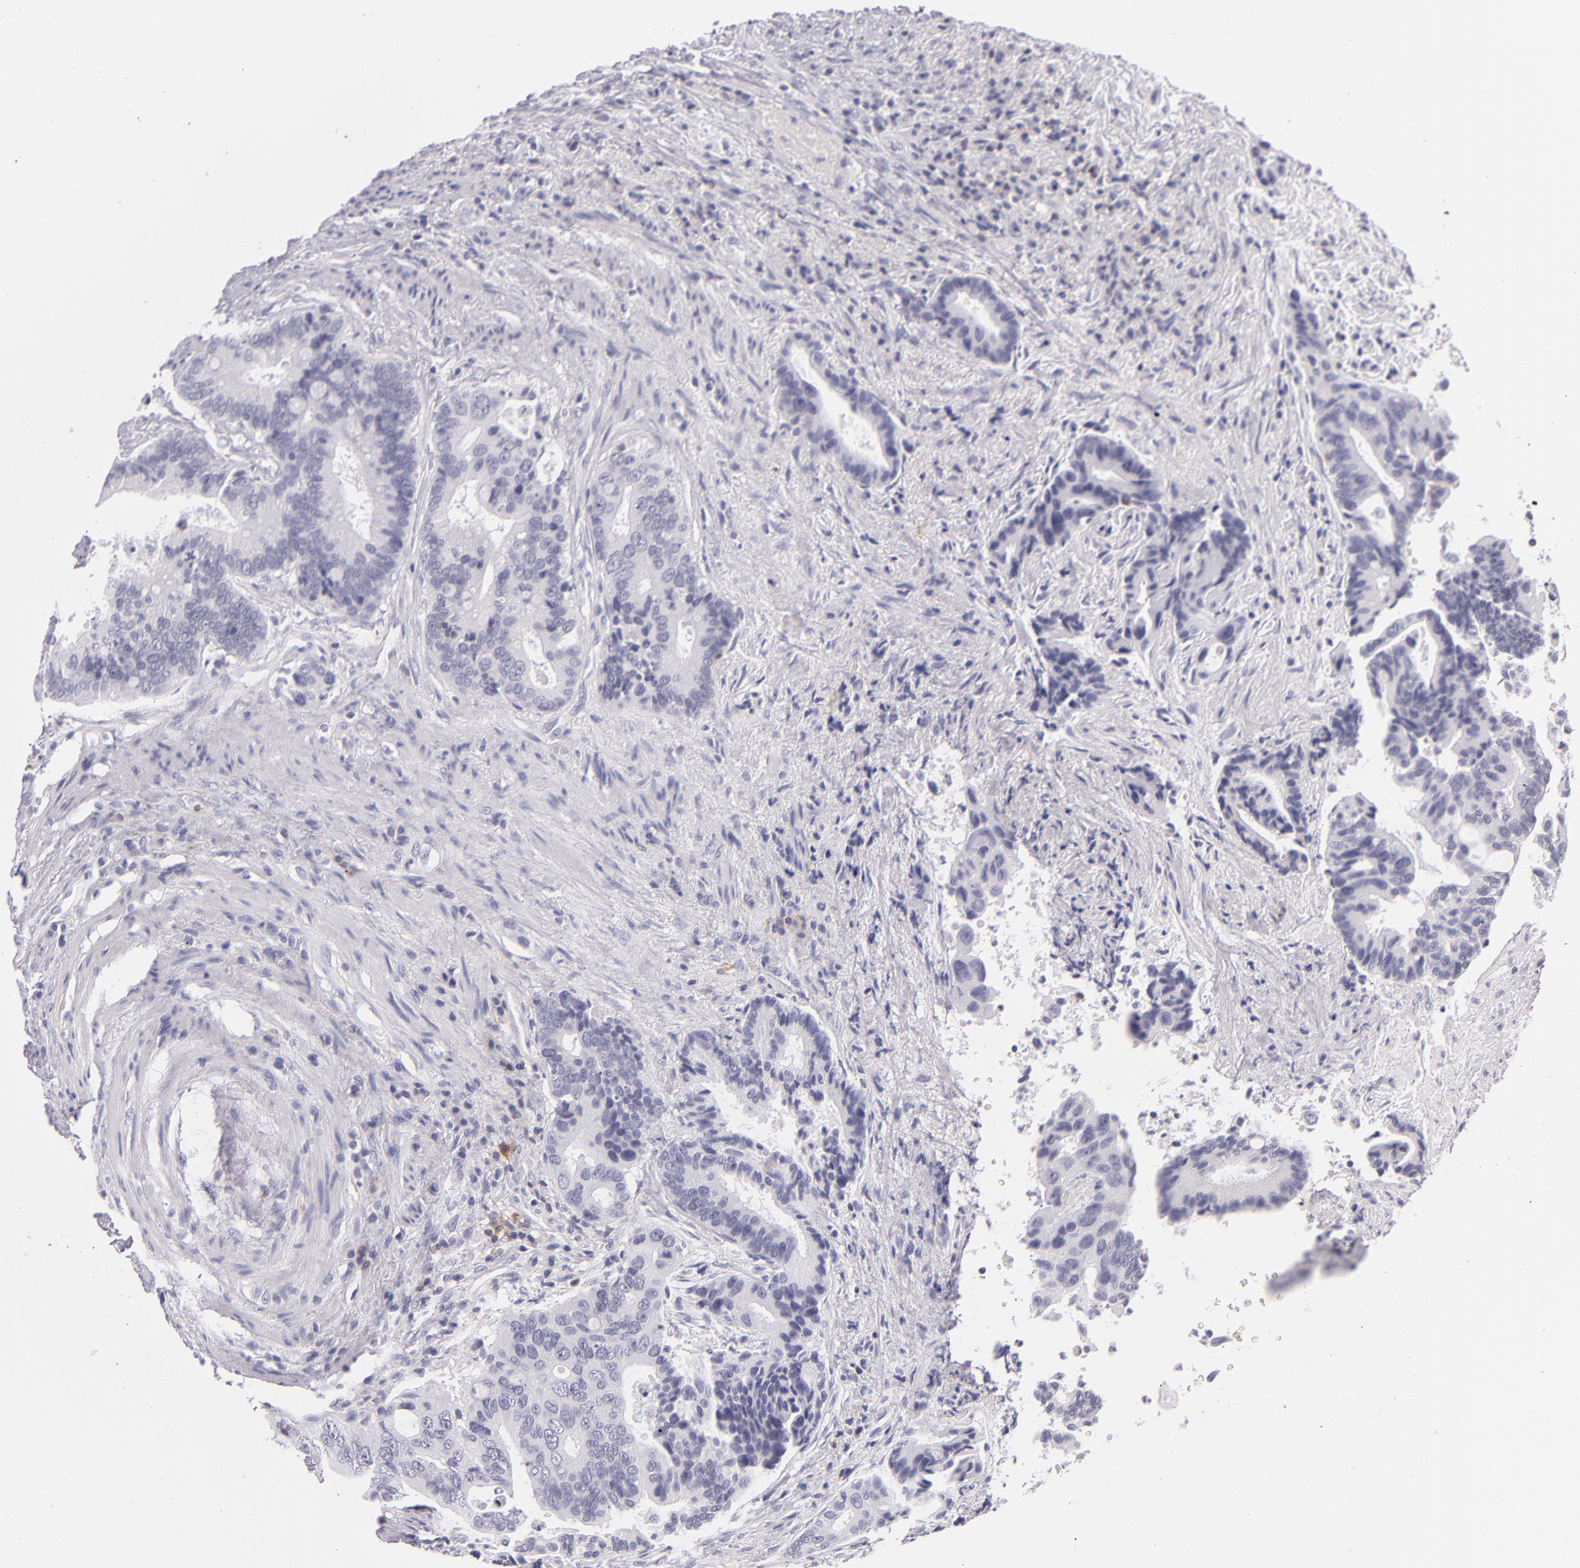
{"staining": {"intensity": "negative", "quantity": "none", "location": "none"}, "tissue": "colorectal cancer", "cell_type": "Tumor cells", "image_type": "cancer", "snomed": [{"axis": "morphology", "description": "Adenocarcinoma, NOS"}, {"axis": "topography", "description": "Rectum"}], "caption": "The image reveals no significant positivity in tumor cells of colorectal cancer (adenocarcinoma). (Brightfield microscopy of DAB immunohistochemistry (IHC) at high magnification).", "gene": "CD48", "patient": {"sex": "female", "age": 67}}